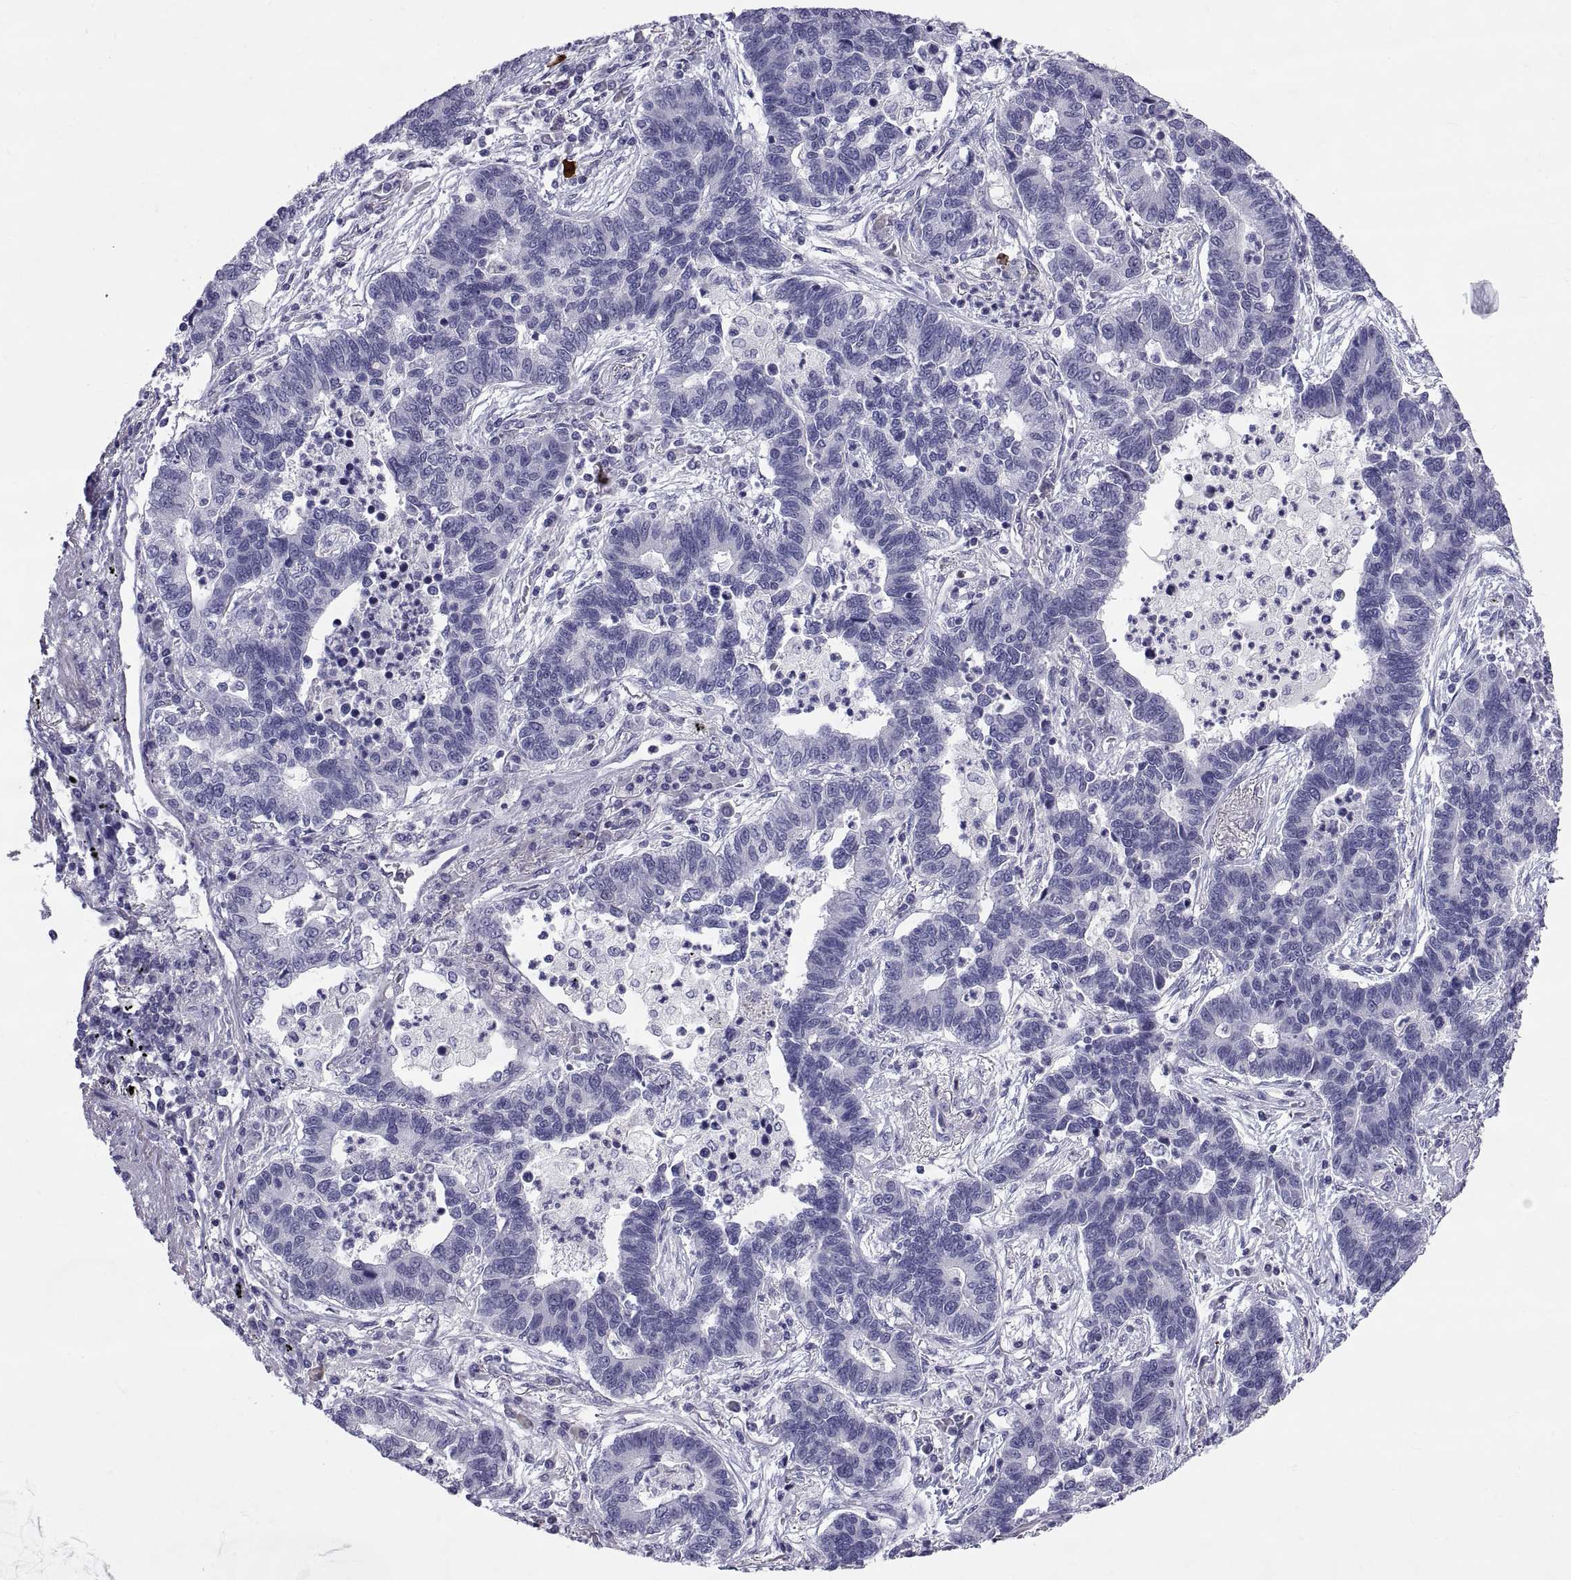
{"staining": {"intensity": "negative", "quantity": "none", "location": "none"}, "tissue": "lung cancer", "cell_type": "Tumor cells", "image_type": "cancer", "snomed": [{"axis": "morphology", "description": "Adenocarcinoma, NOS"}, {"axis": "topography", "description": "Lung"}], "caption": "Tumor cells are negative for brown protein staining in lung adenocarcinoma.", "gene": "TEX13A", "patient": {"sex": "female", "age": 57}}